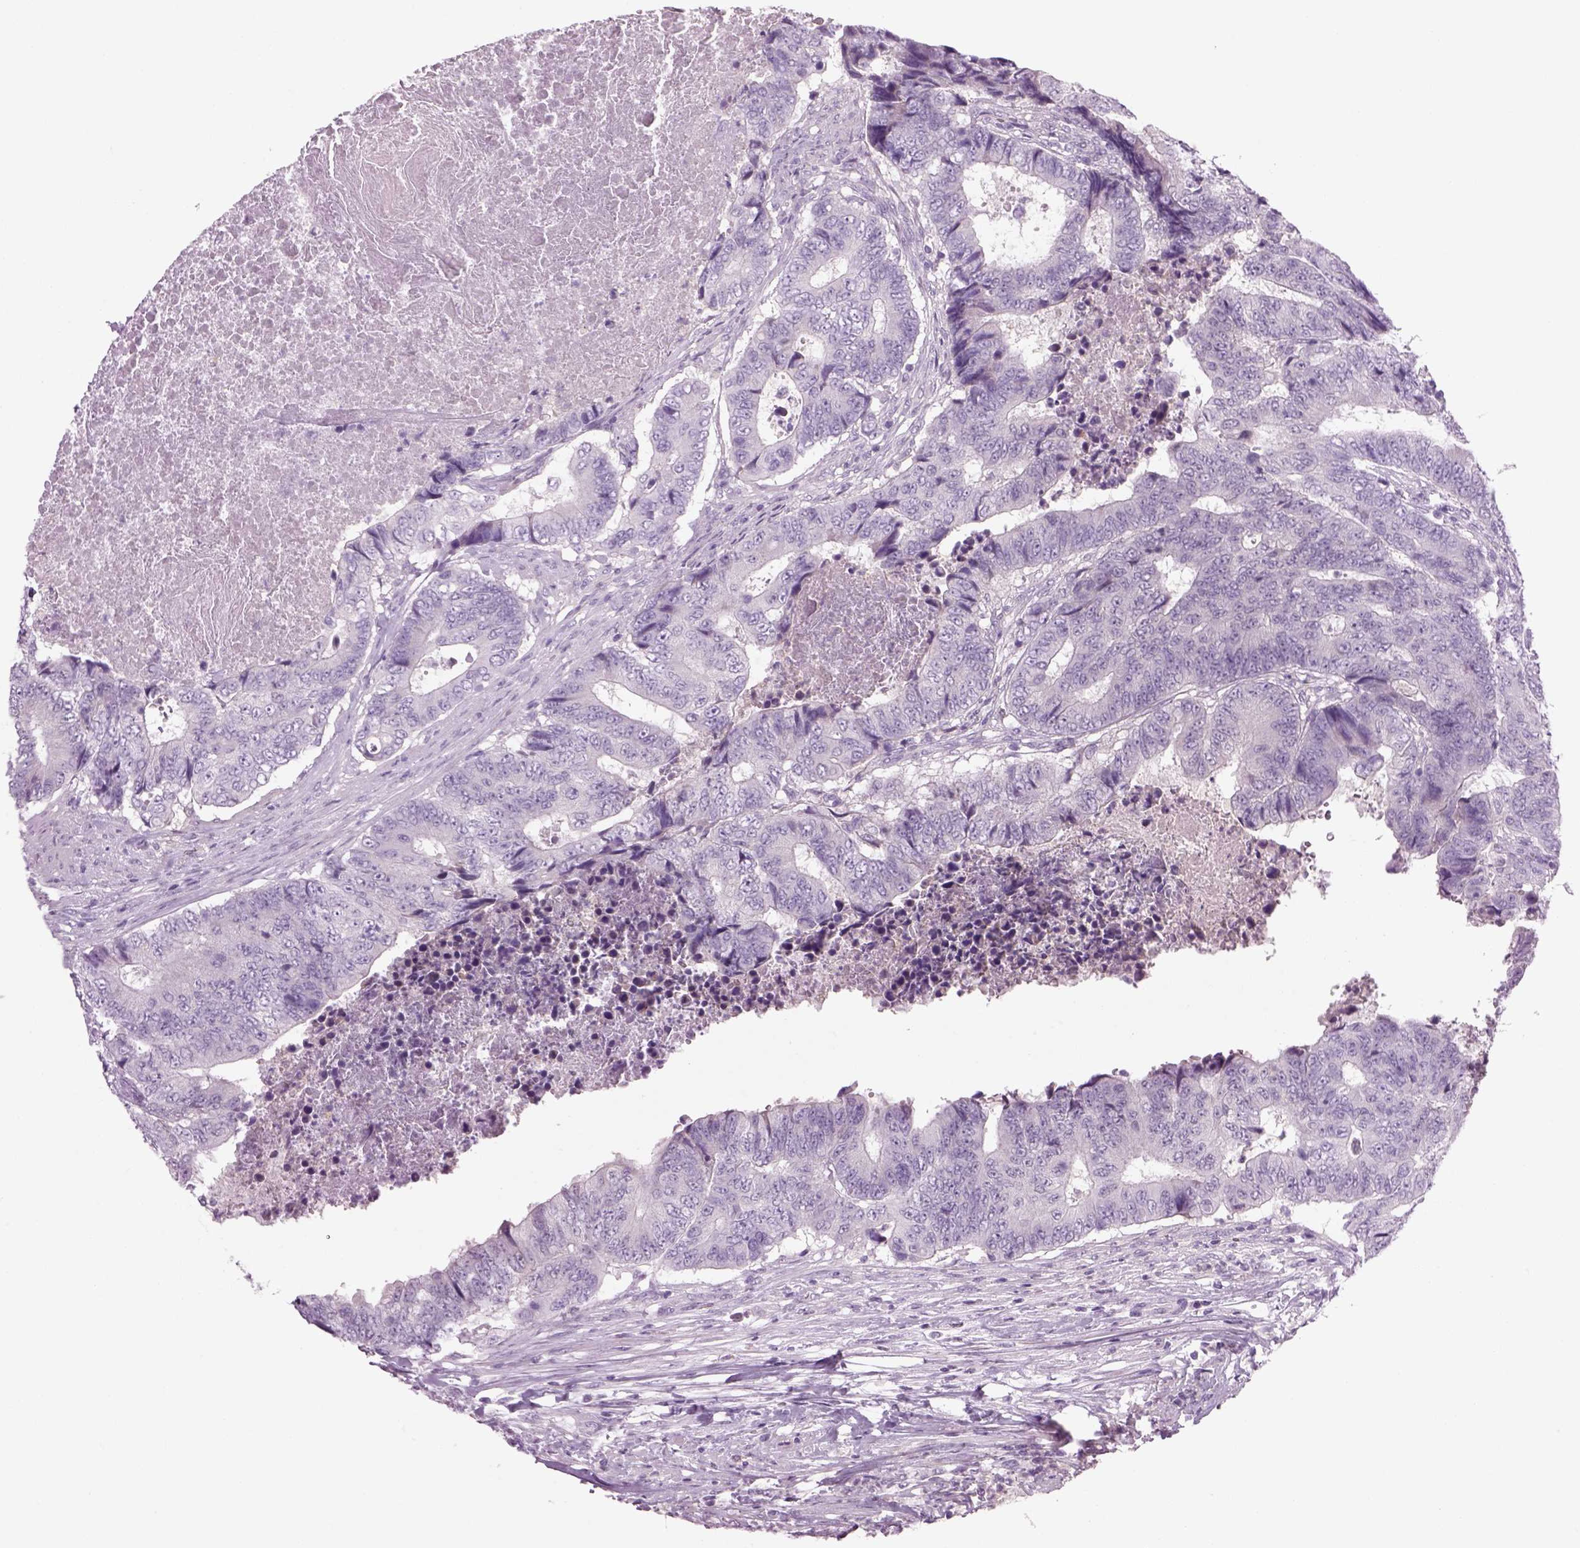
{"staining": {"intensity": "negative", "quantity": "none", "location": "none"}, "tissue": "colorectal cancer", "cell_type": "Tumor cells", "image_type": "cancer", "snomed": [{"axis": "morphology", "description": "Adenocarcinoma, NOS"}, {"axis": "topography", "description": "Colon"}], "caption": "Human colorectal adenocarcinoma stained for a protein using immunohistochemistry displays no staining in tumor cells.", "gene": "MDH1B", "patient": {"sex": "female", "age": 48}}